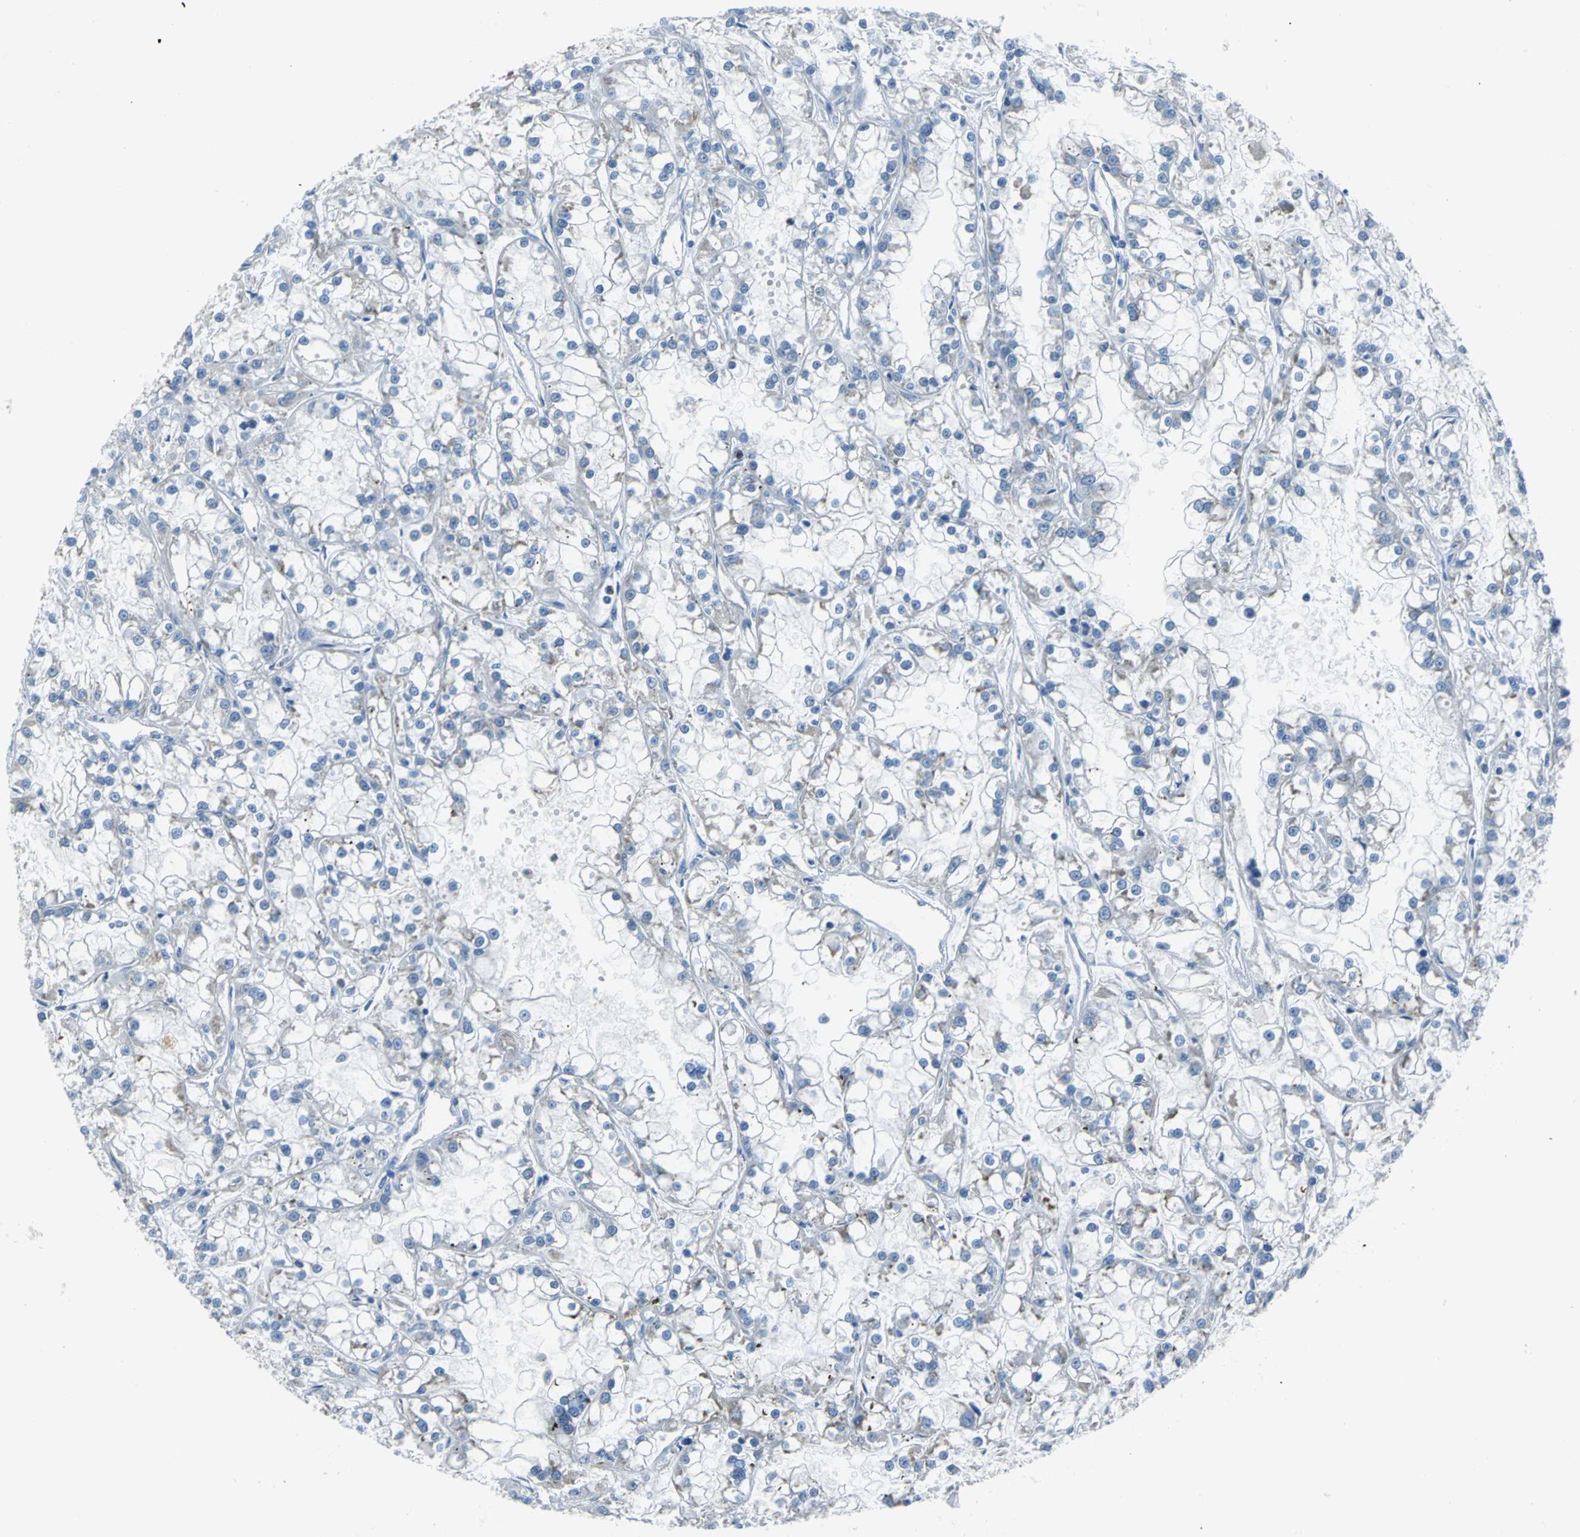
{"staining": {"intensity": "negative", "quantity": "none", "location": "none"}, "tissue": "renal cancer", "cell_type": "Tumor cells", "image_type": "cancer", "snomed": [{"axis": "morphology", "description": "Adenocarcinoma, NOS"}, {"axis": "topography", "description": "Kidney"}], "caption": "This is an IHC histopathology image of human renal adenocarcinoma. There is no expression in tumor cells.", "gene": "EIF5A", "patient": {"sex": "female", "age": 52}}